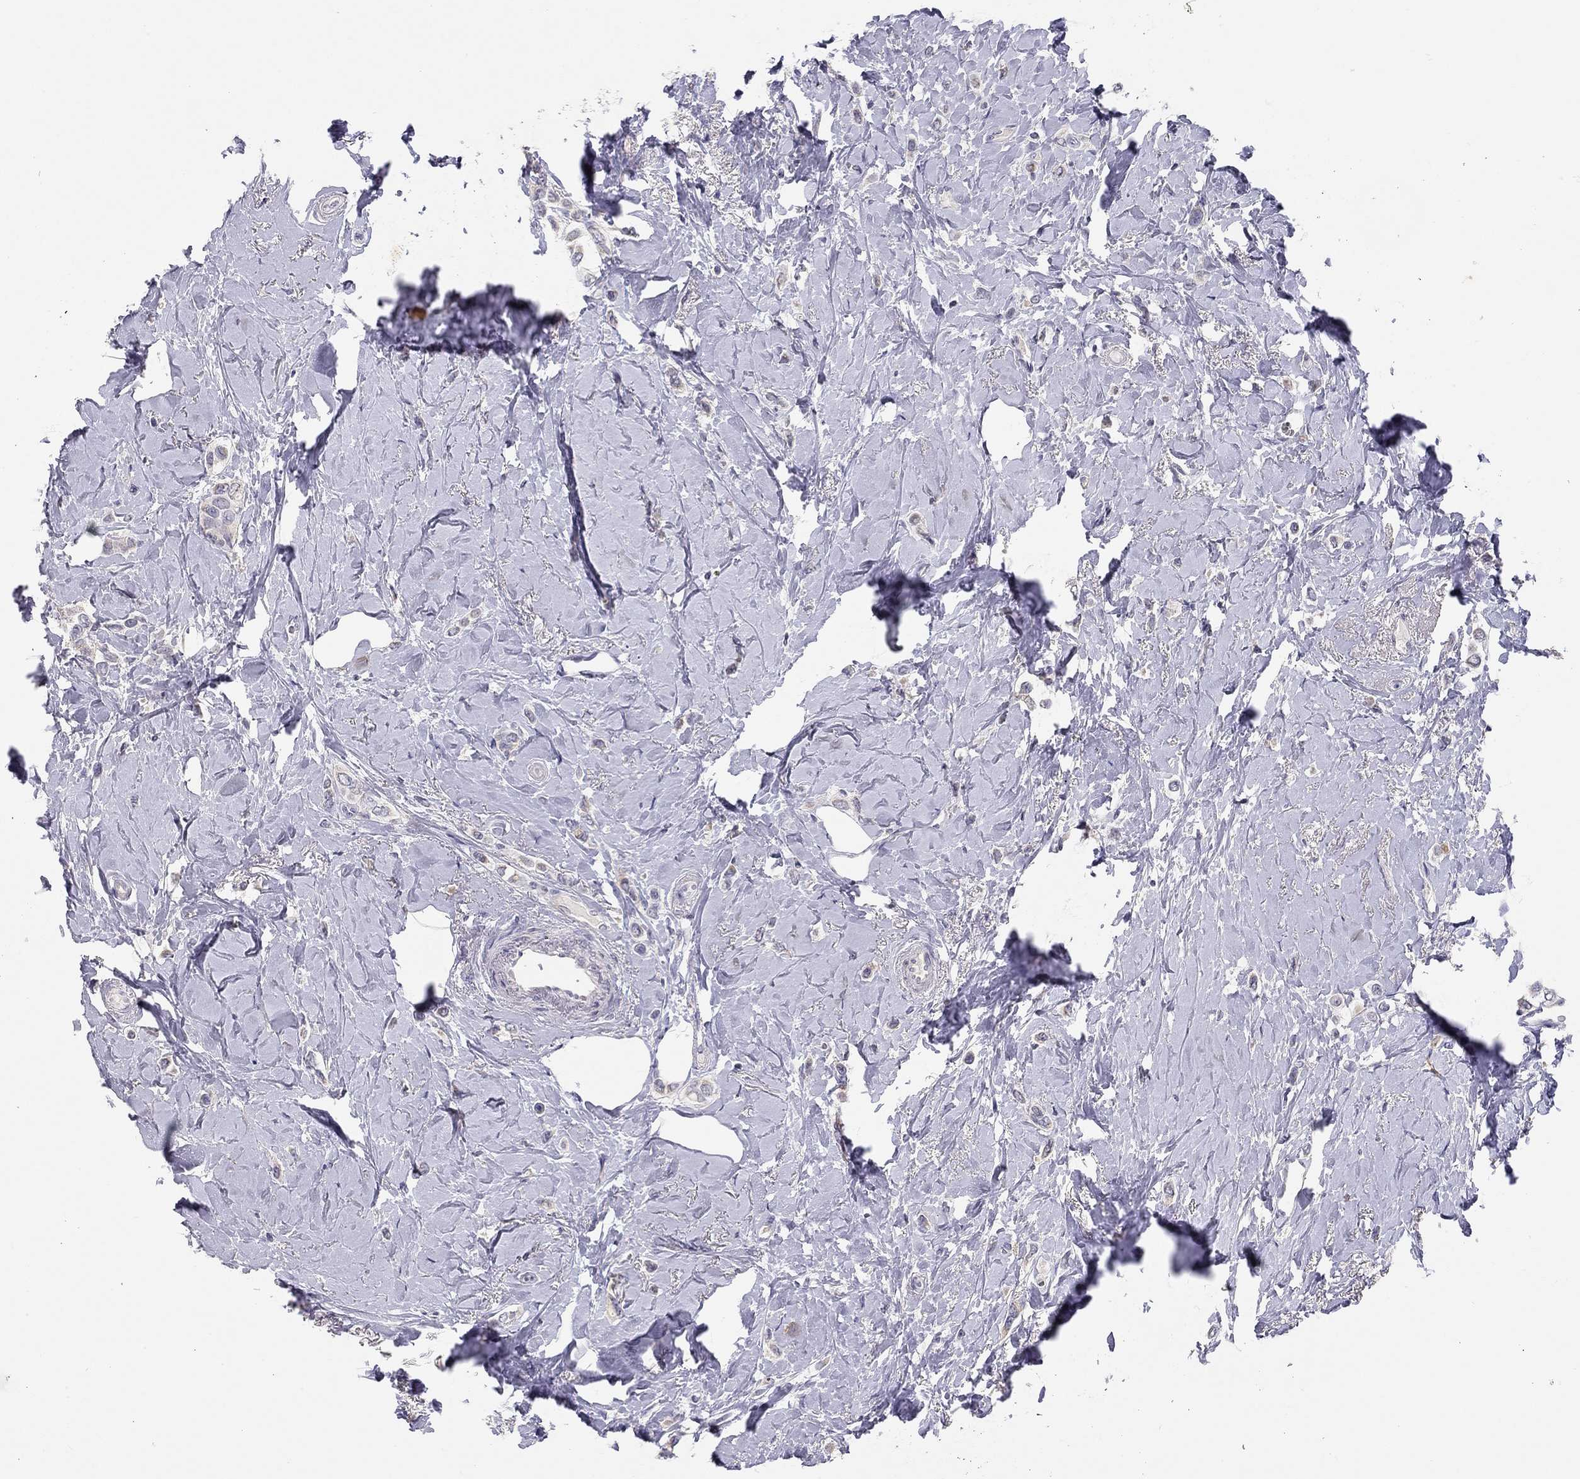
{"staining": {"intensity": "negative", "quantity": "none", "location": "none"}, "tissue": "breast cancer", "cell_type": "Tumor cells", "image_type": "cancer", "snomed": [{"axis": "morphology", "description": "Lobular carcinoma"}, {"axis": "topography", "description": "Breast"}], "caption": "Breast cancer (lobular carcinoma) was stained to show a protein in brown. There is no significant staining in tumor cells. (DAB IHC, high magnification).", "gene": "SCARB1", "patient": {"sex": "female", "age": 66}}